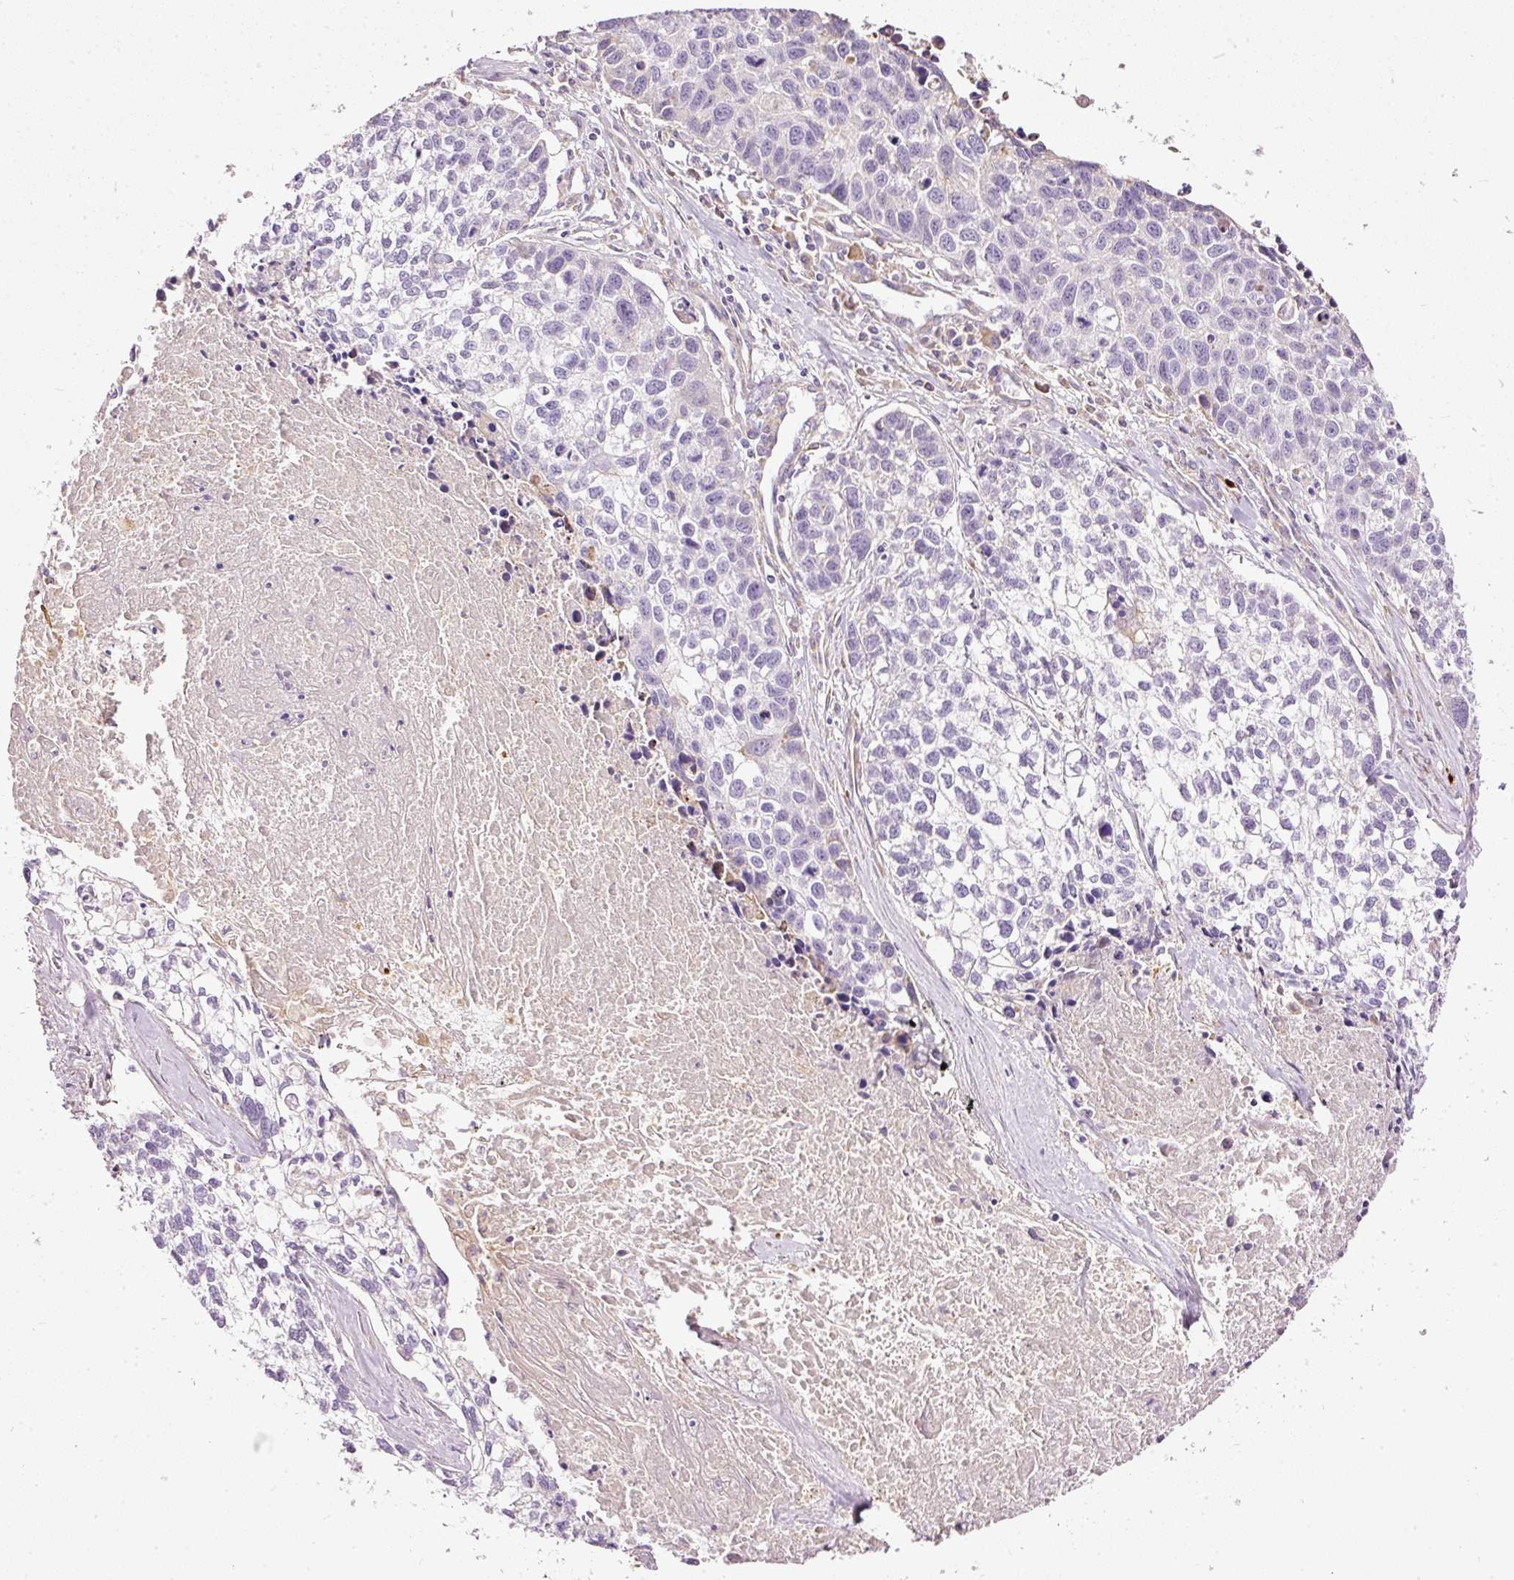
{"staining": {"intensity": "negative", "quantity": "none", "location": "none"}, "tissue": "lung cancer", "cell_type": "Tumor cells", "image_type": "cancer", "snomed": [{"axis": "morphology", "description": "Squamous cell carcinoma, NOS"}, {"axis": "topography", "description": "Lung"}], "caption": "Tumor cells show no significant expression in lung squamous cell carcinoma.", "gene": "PAQR9", "patient": {"sex": "male", "age": 74}}